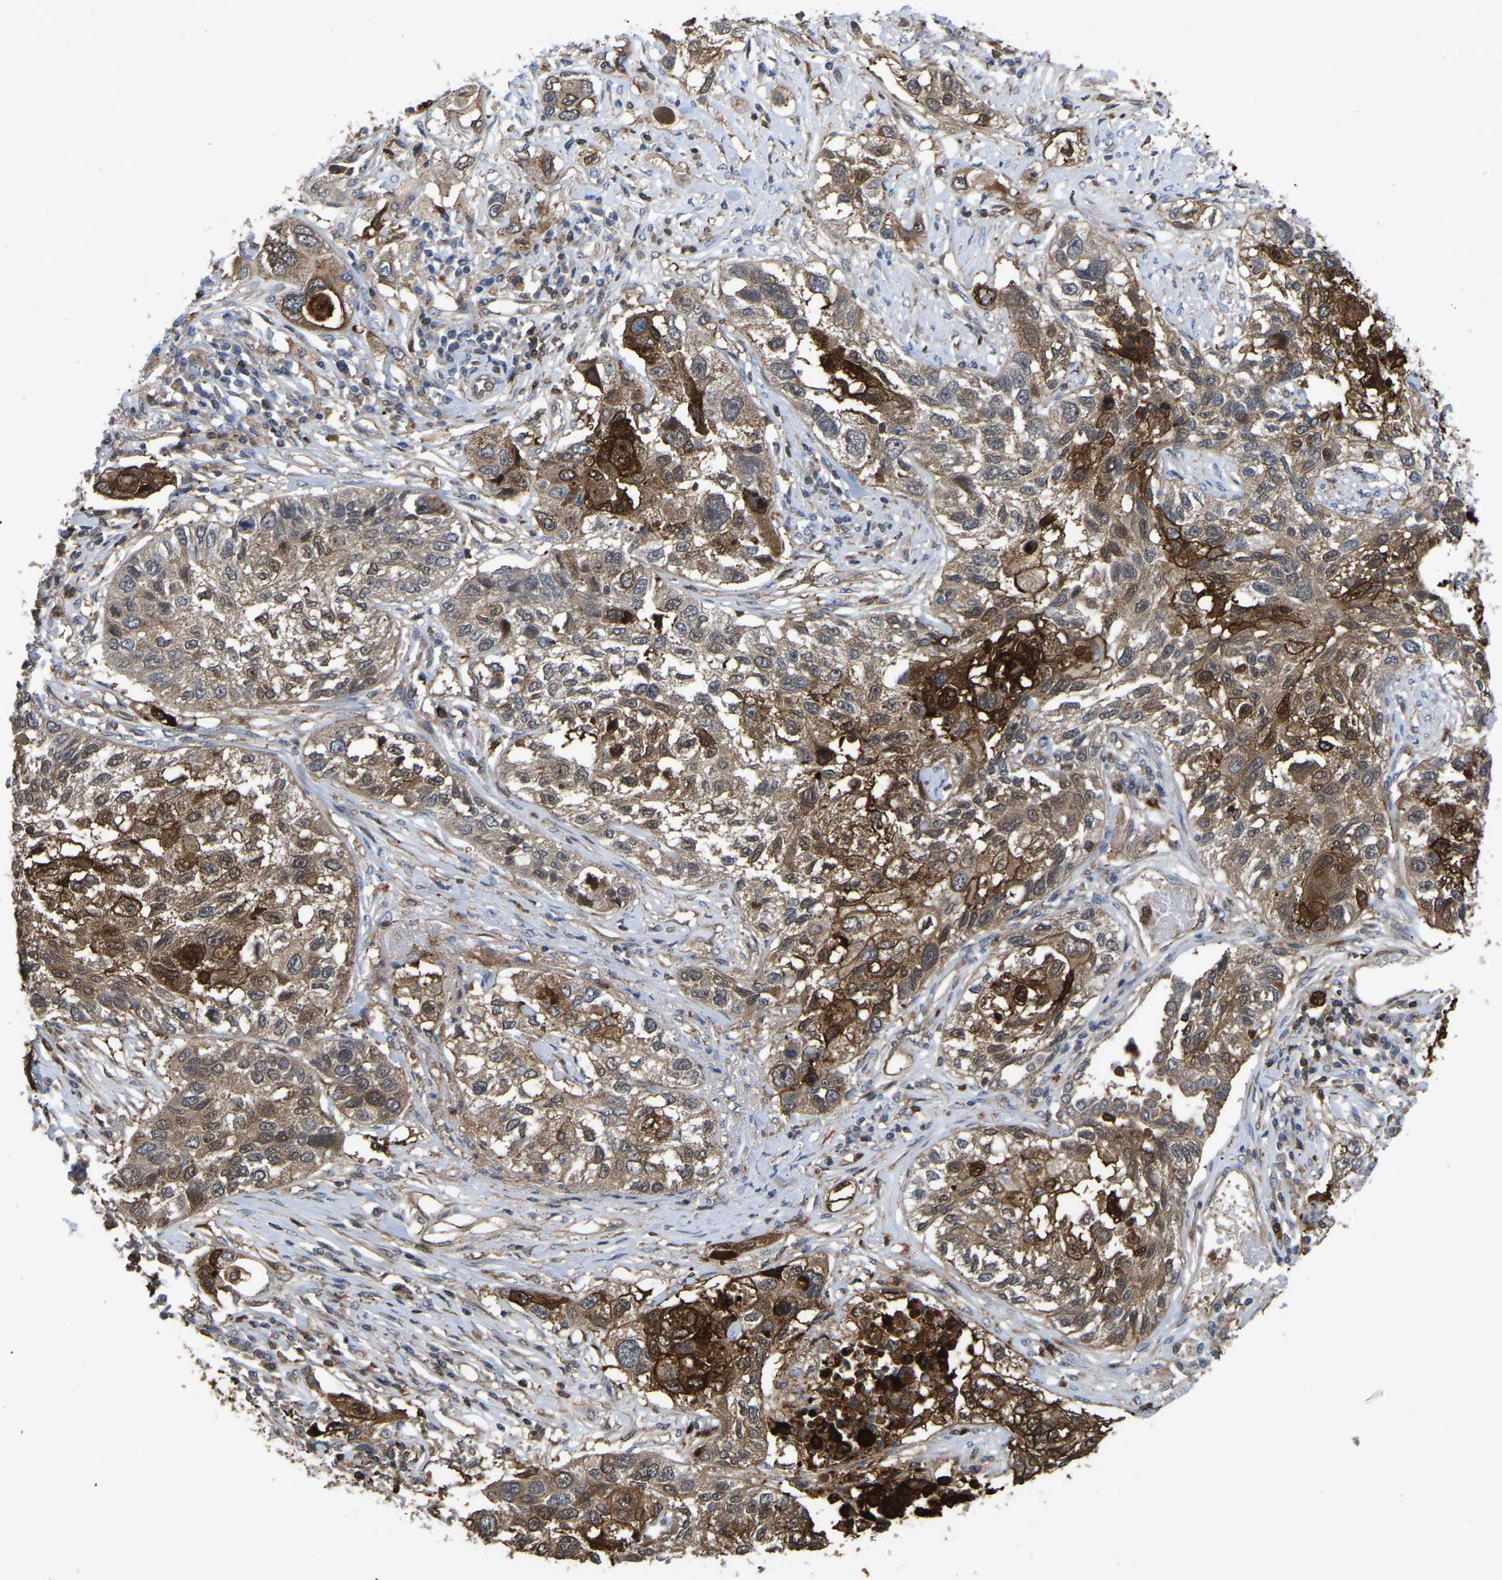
{"staining": {"intensity": "moderate", "quantity": ">75%", "location": "cytoplasmic/membranous"}, "tissue": "lung cancer", "cell_type": "Tumor cells", "image_type": "cancer", "snomed": [{"axis": "morphology", "description": "Squamous cell carcinoma, NOS"}, {"axis": "topography", "description": "Lung"}], "caption": "This is an image of IHC staining of squamous cell carcinoma (lung), which shows moderate staining in the cytoplasmic/membranous of tumor cells.", "gene": "CIT", "patient": {"sex": "male", "age": 71}}